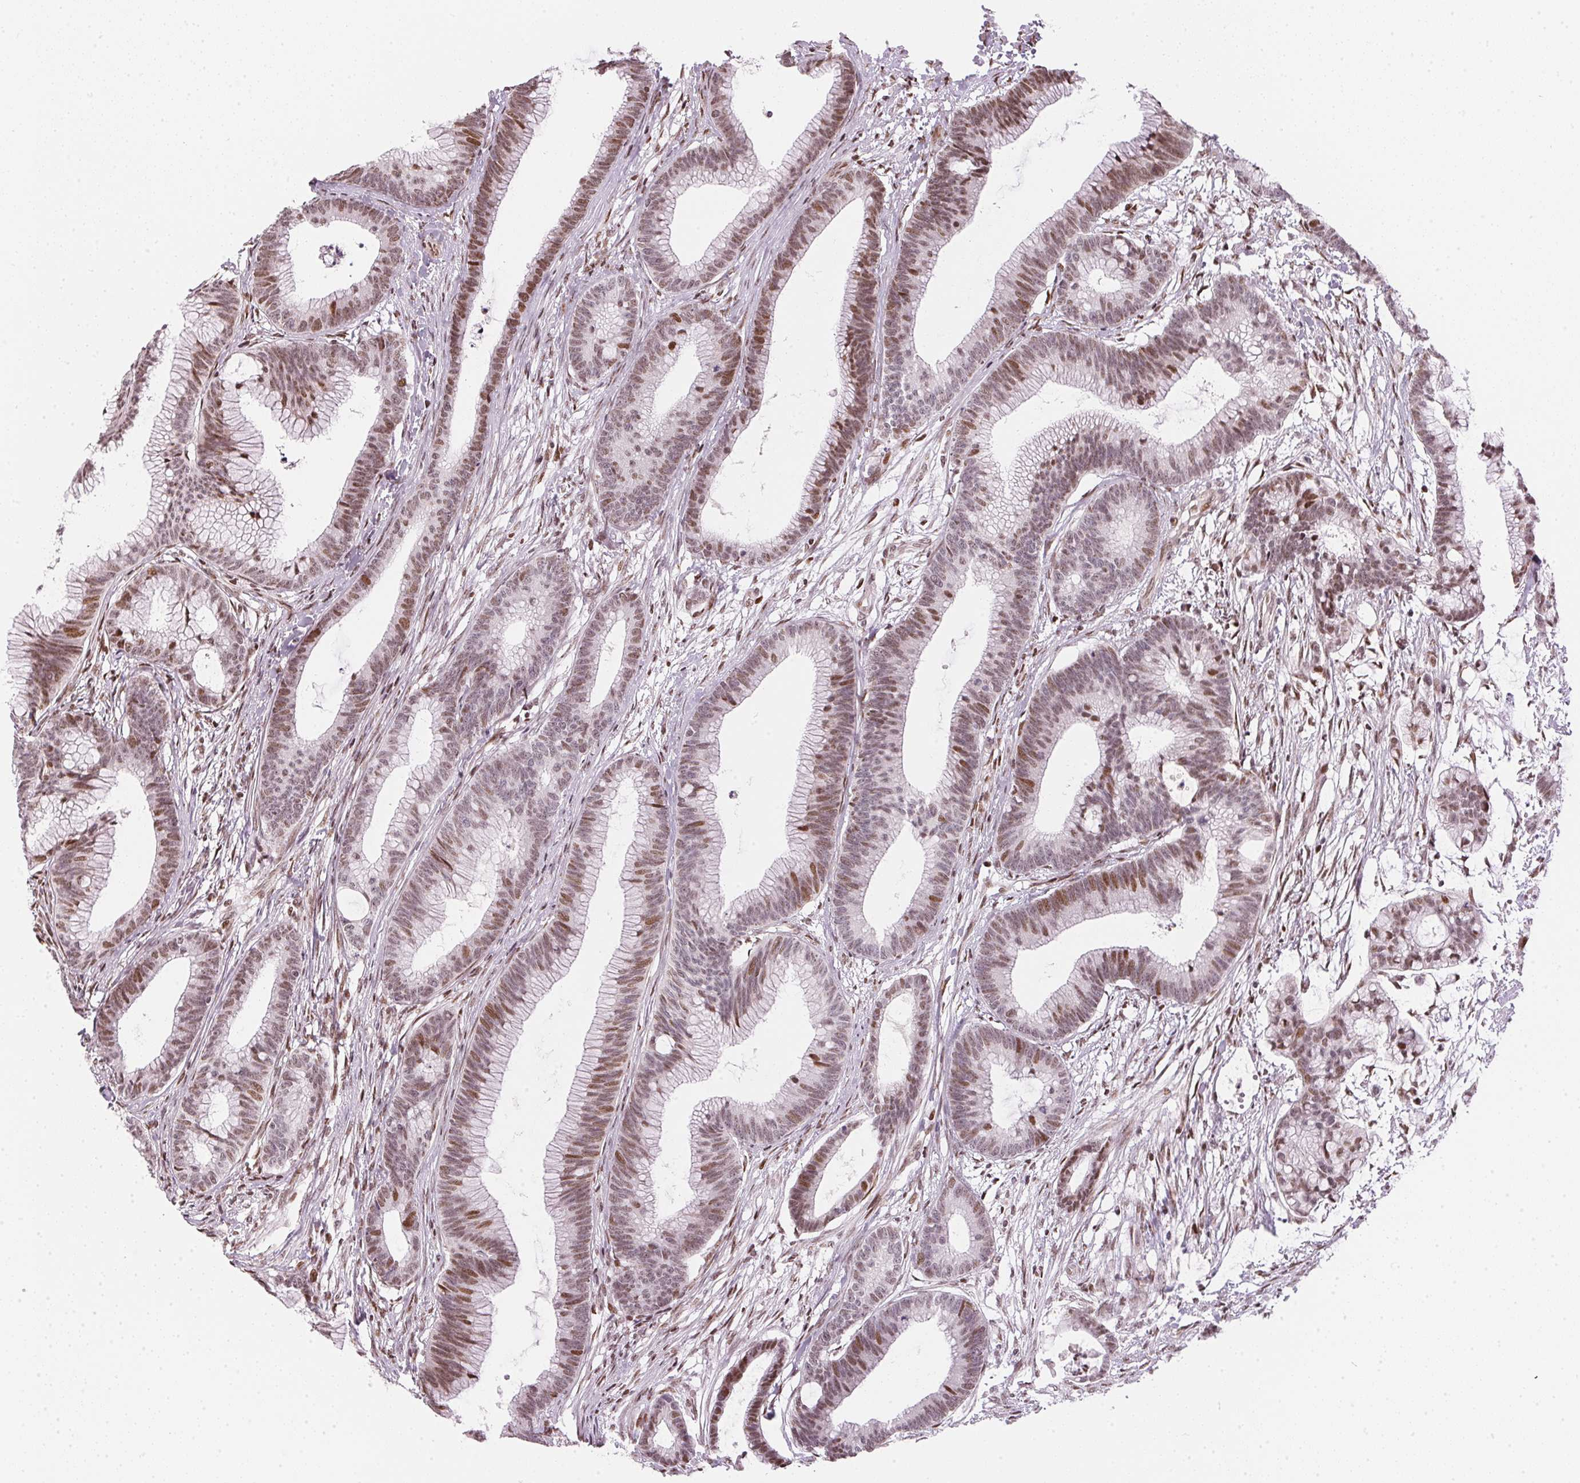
{"staining": {"intensity": "moderate", "quantity": ">75%", "location": "nuclear"}, "tissue": "colorectal cancer", "cell_type": "Tumor cells", "image_type": "cancer", "snomed": [{"axis": "morphology", "description": "Adenocarcinoma, NOS"}, {"axis": "topography", "description": "Colon"}], "caption": "Immunohistochemical staining of human colorectal adenocarcinoma displays medium levels of moderate nuclear positivity in about >75% of tumor cells. (DAB IHC, brown staining for protein, blue staining for nuclei).", "gene": "KAT6A", "patient": {"sex": "female", "age": 78}}